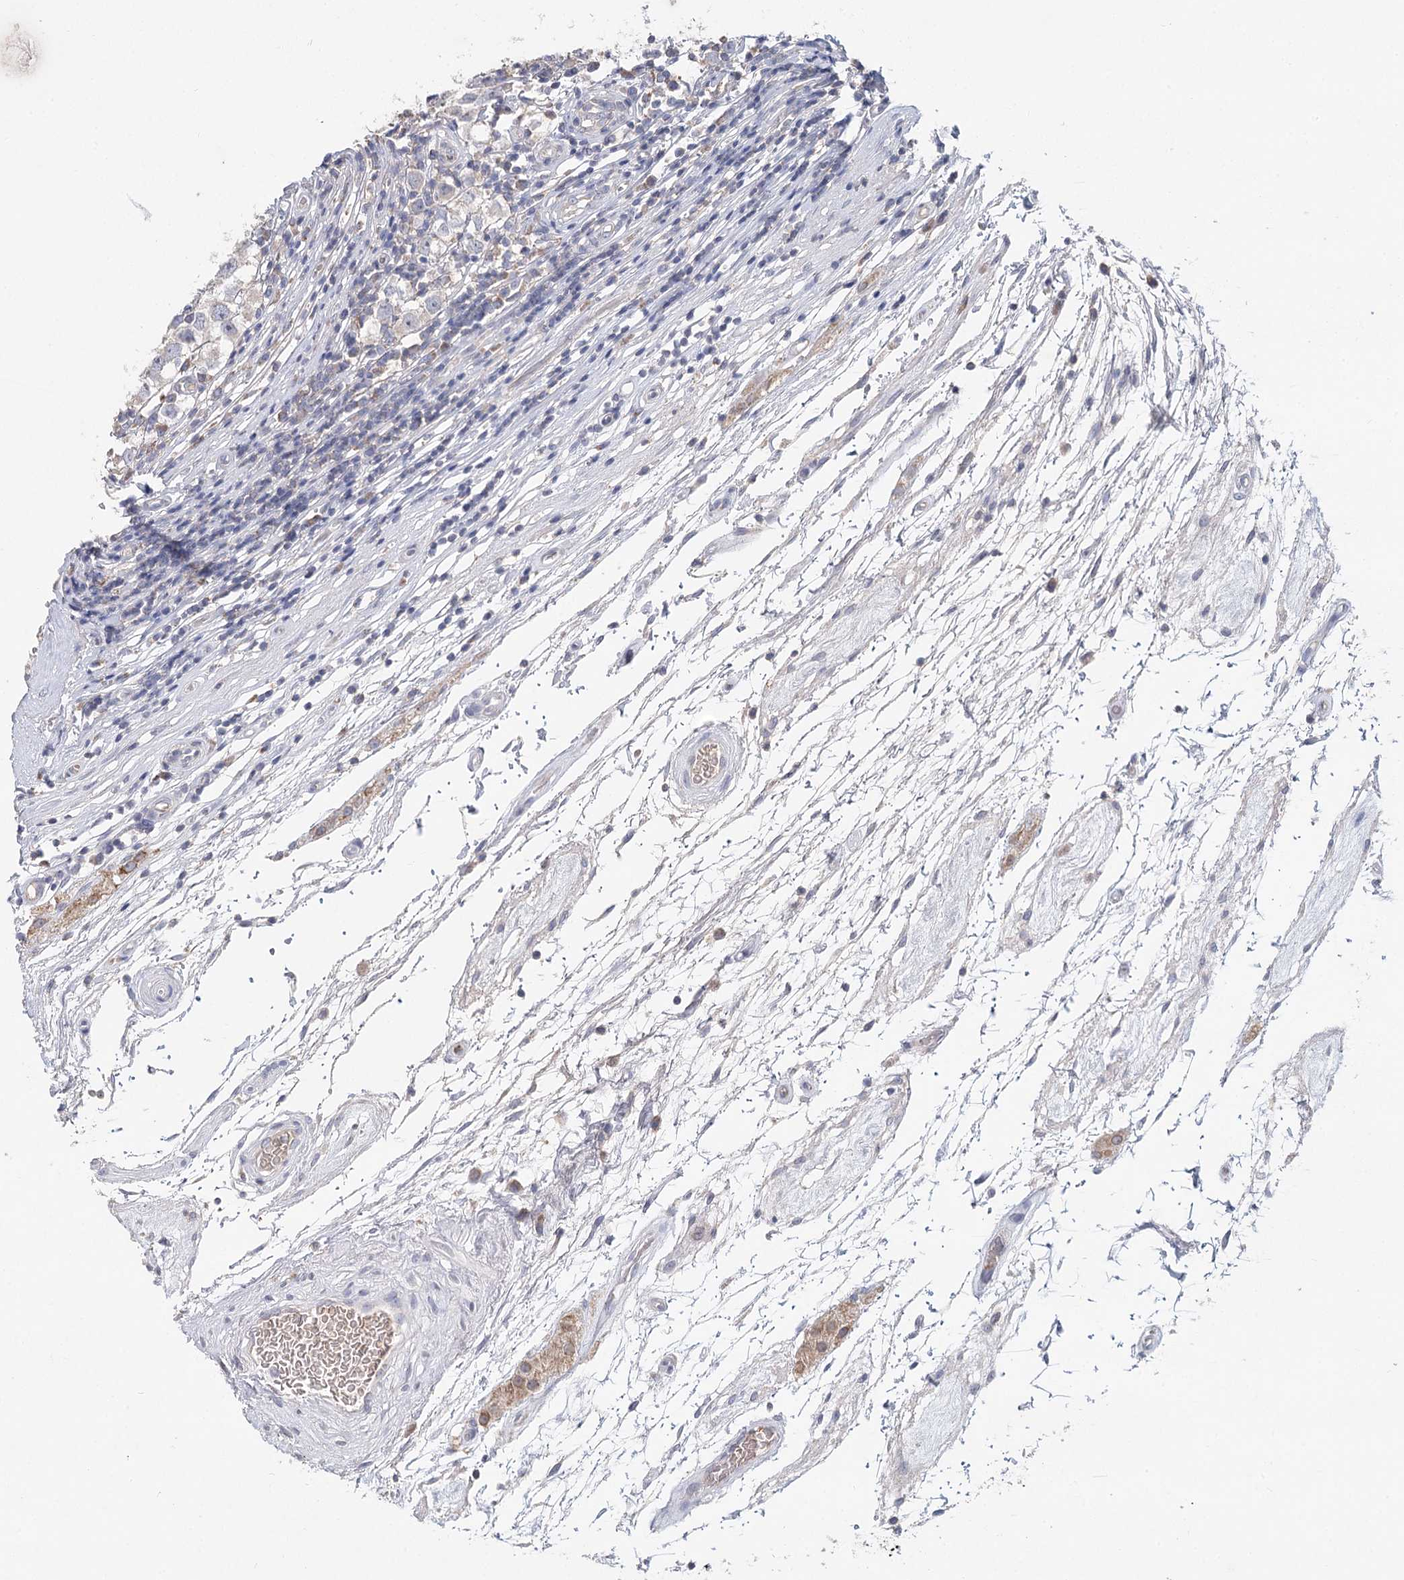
{"staining": {"intensity": "negative", "quantity": "none", "location": "none"}, "tissue": "testis cancer", "cell_type": "Tumor cells", "image_type": "cancer", "snomed": [{"axis": "morphology", "description": "Seminoma, NOS"}, {"axis": "topography", "description": "Testis"}], "caption": "An immunohistochemistry image of testis seminoma is shown. There is no staining in tumor cells of testis seminoma.", "gene": "ARHGAP44", "patient": {"sex": "male", "age": 65}}